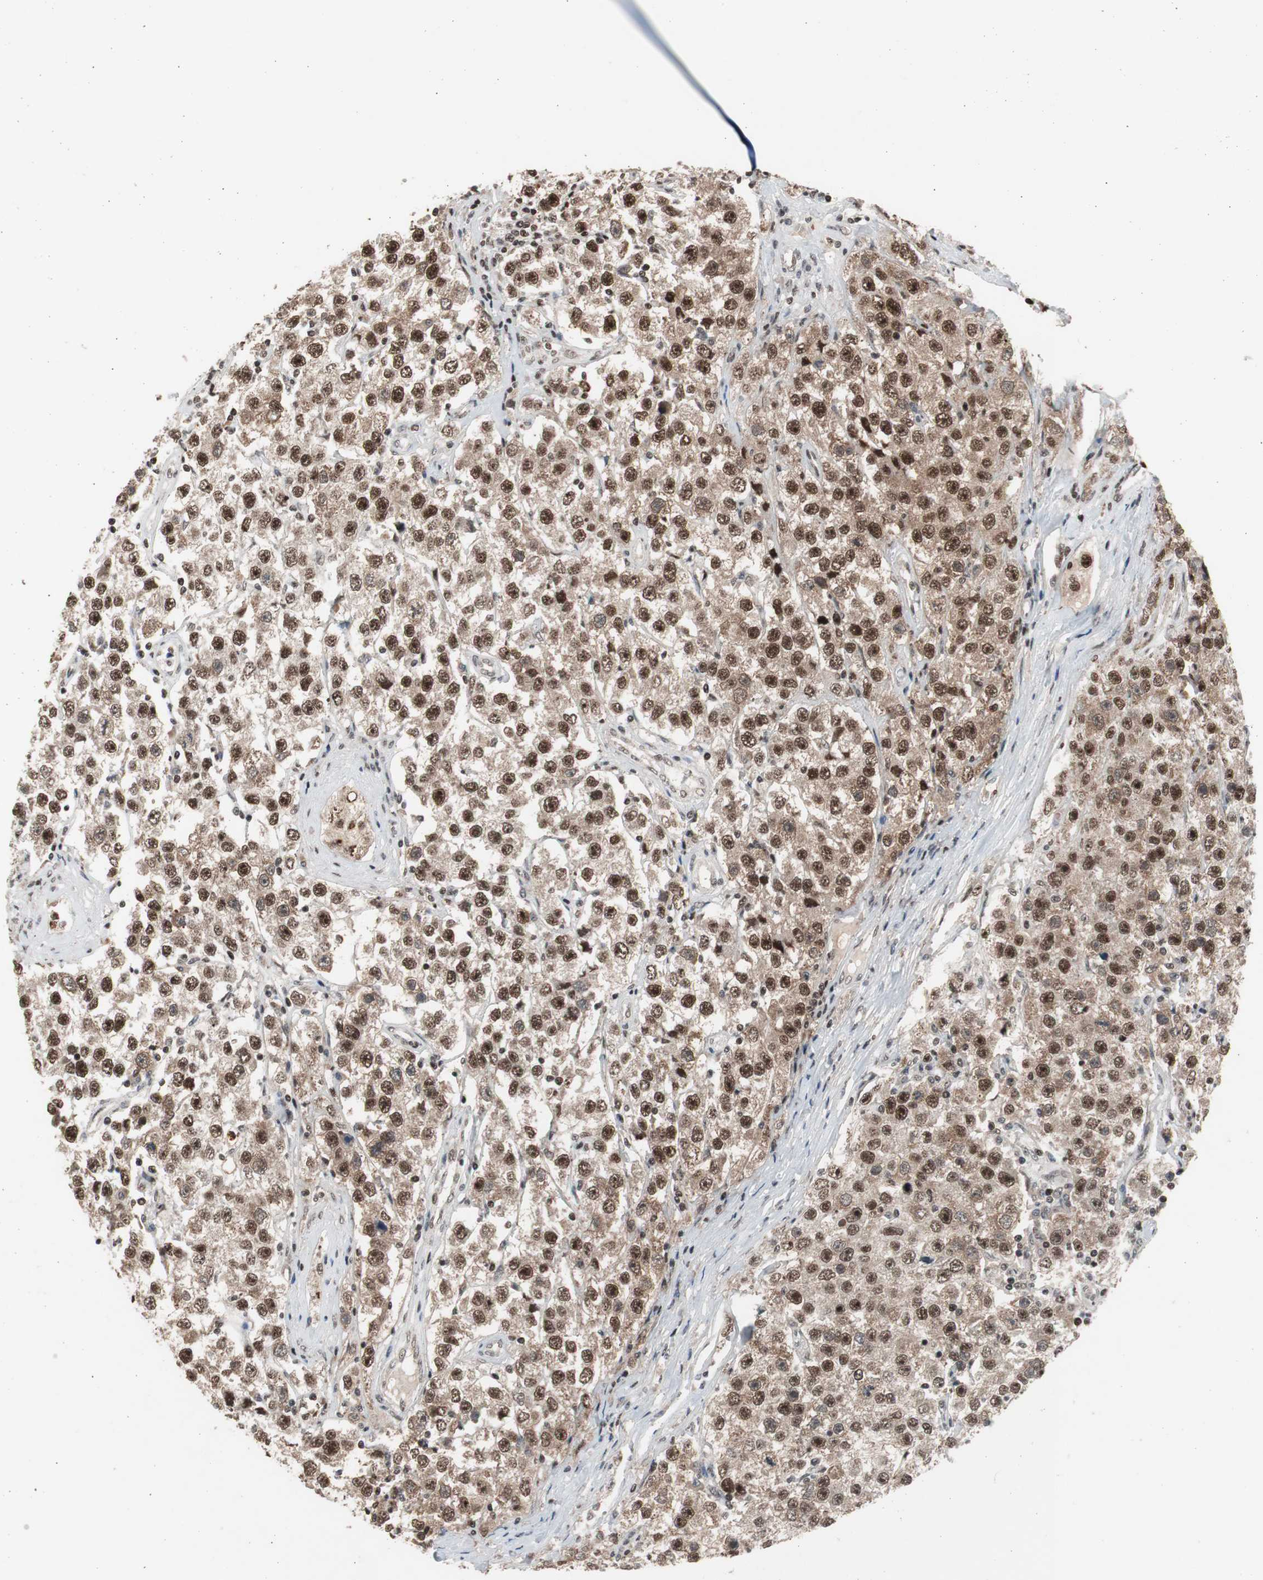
{"staining": {"intensity": "strong", "quantity": ">75%", "location": "nuclear"}, "tissue": "testis cancer", "cell_type": "Tumor cells", "image_type": "cancer", "snomed": [{"axis": "morphology", "description": "Seminoma, NOS"}, {"axis": "topography", "description": "Testis"}], "caption": "DAB immunohistochemical staining of testis seminoma demonstrates strong nuclear protein positivity in approximately >75% of tumor cells.", "gene": "RPA1", "patient": {"sex": "male", "age": 52}}